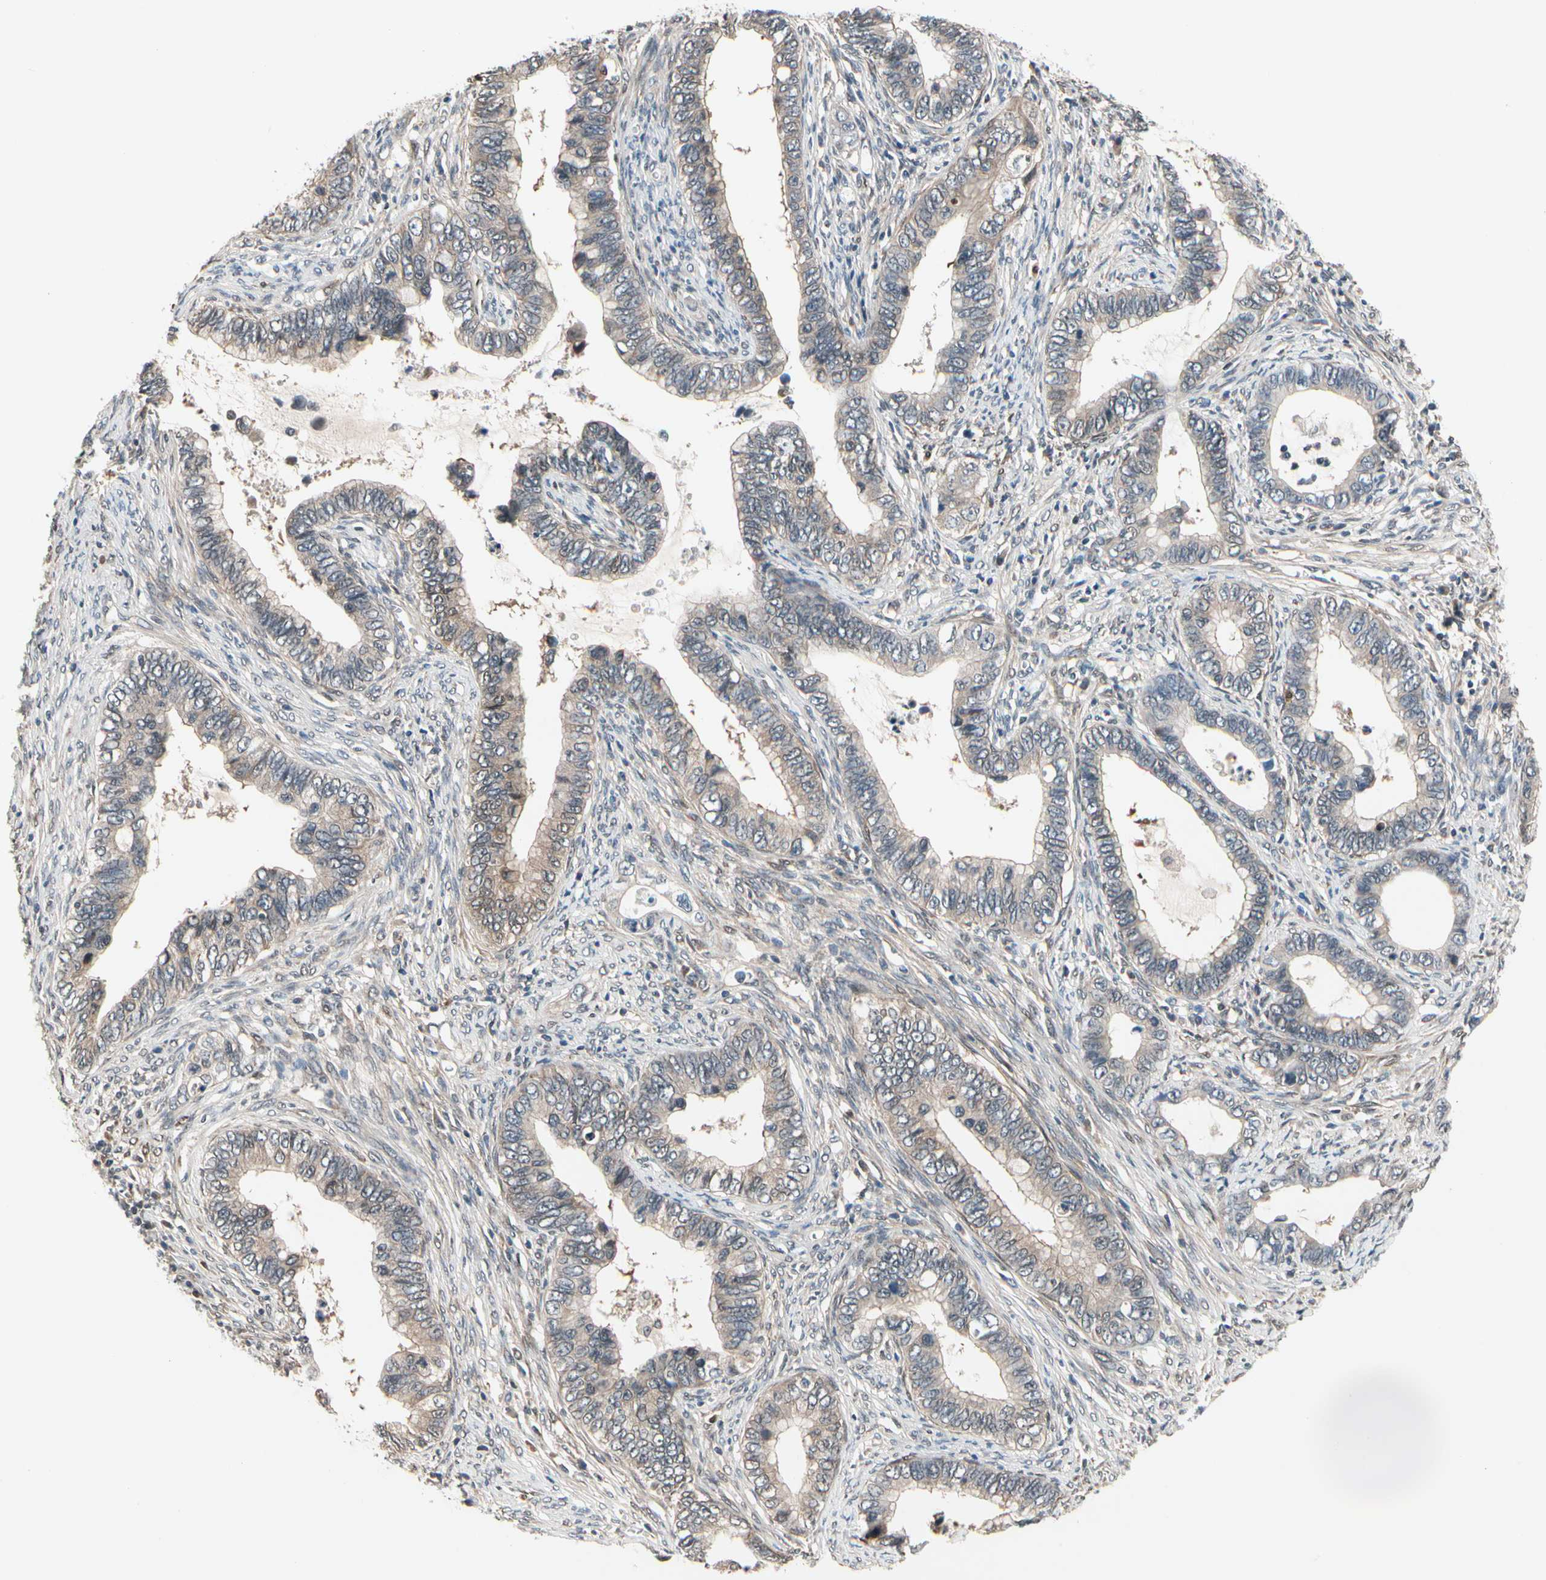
{"staining": {"intensity": "weak", "quantity": ">75%", "location": "cytoplasmic/membranous"}, "tissue": "cervical cancer", "cell_type": "Tumor cells", "image_type": "cancer", "snomed": [{"axis": "morphology", "description": "Adenocarcinoma, NOS"}, {"axis": "topography", "description": "Cervix"}], "caption": "Immunohistochemical staining of human cervical adenocarcinoma exhibits low levels of weak cytoplasmic/membranous protein expression in approximately >75% of tumor cells.", "gene": "PRDX6", "patient": {"sex": "female", "age": 44}}